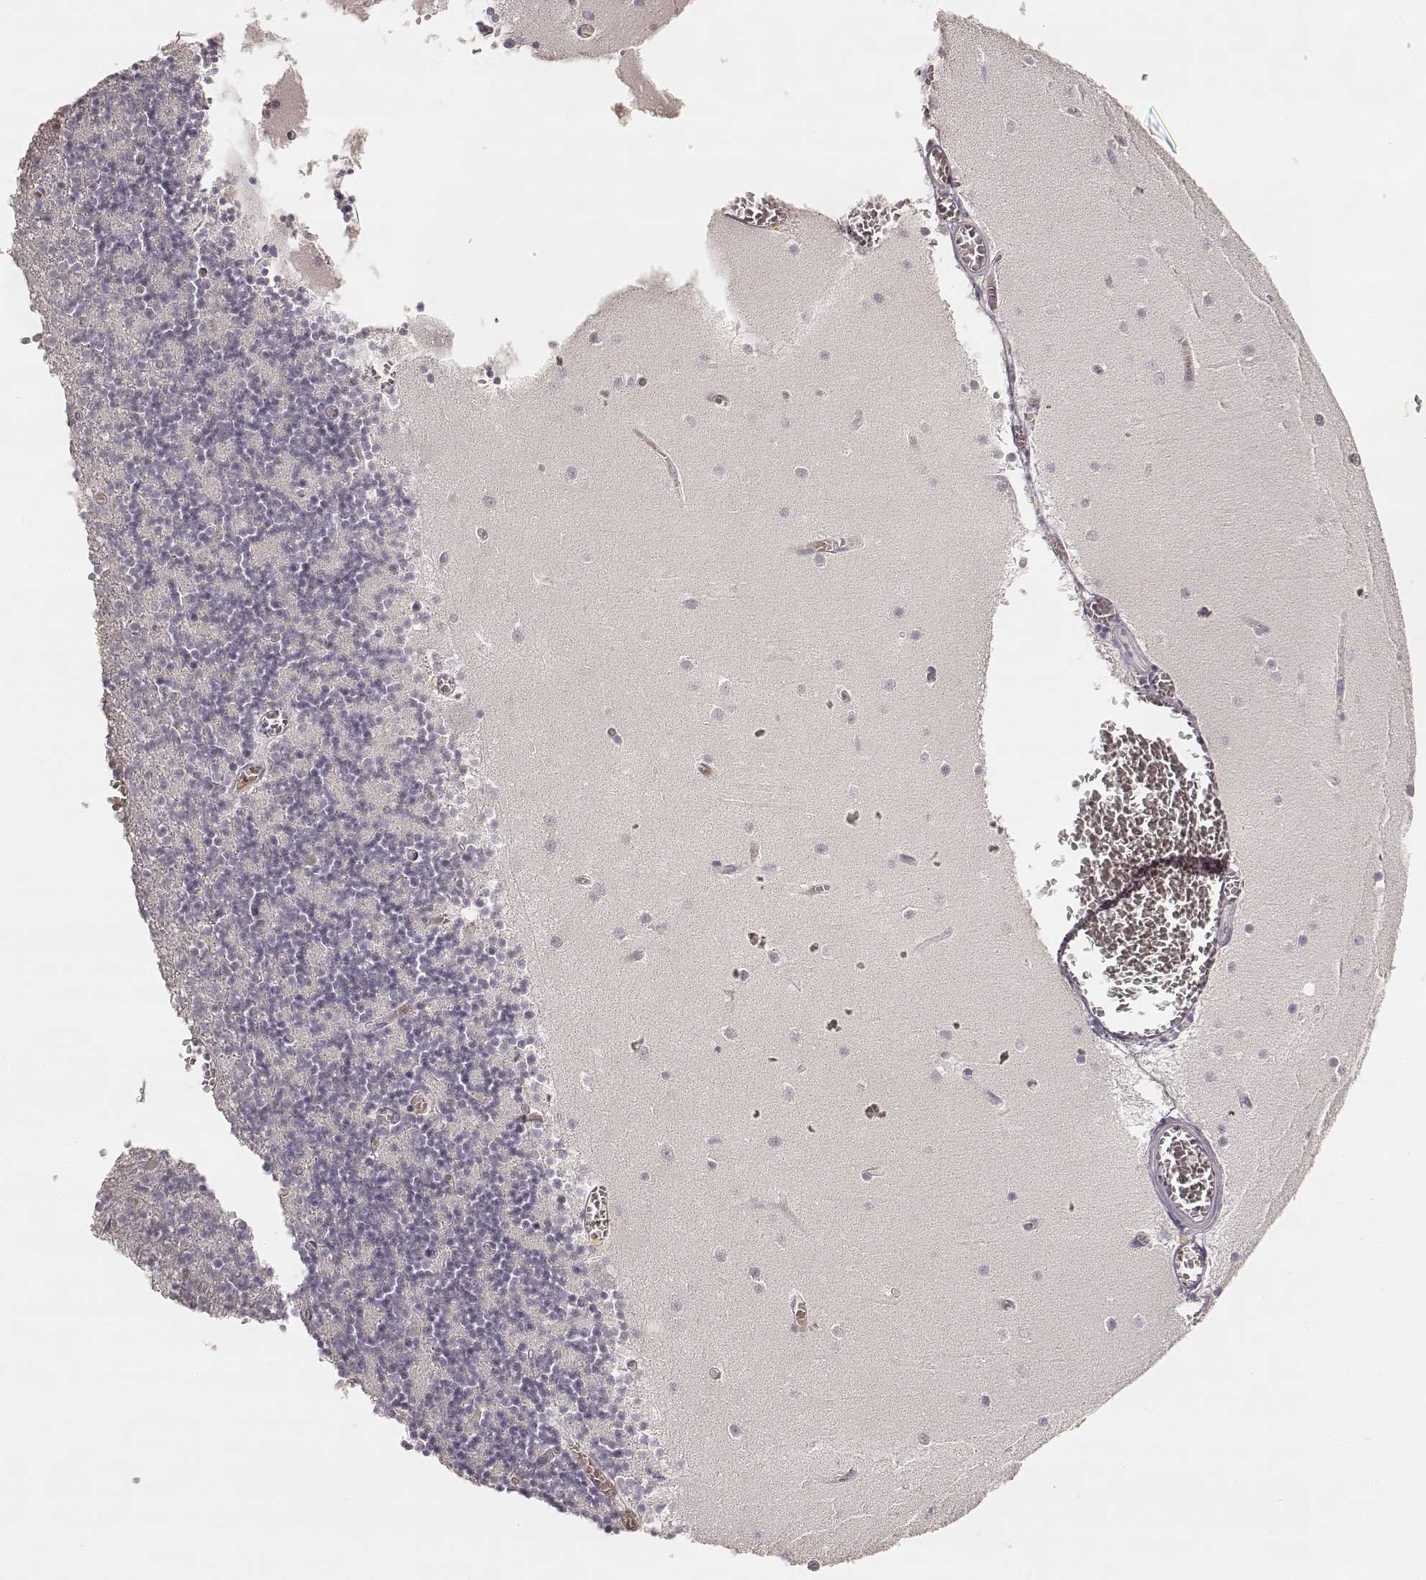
{"staining": {"intensity": "negative", "quantity": "none", "location": "none"}, "tissue": "cerebellum", "cell_type": "Cells in granular layer", "image_type": "normal", "snomed": [{"axis": "morphology", "description": "Normal tissue, NOS"}, {"axis": "topography", "description": "Cerebellum"}], "caption": "Immunohistochemistry (IHC) of benign human cerebellum demonstrates no expression in cells in granular layer.", "gene": "LAMC2", "patient": {"sex": "female", "age": 28}}